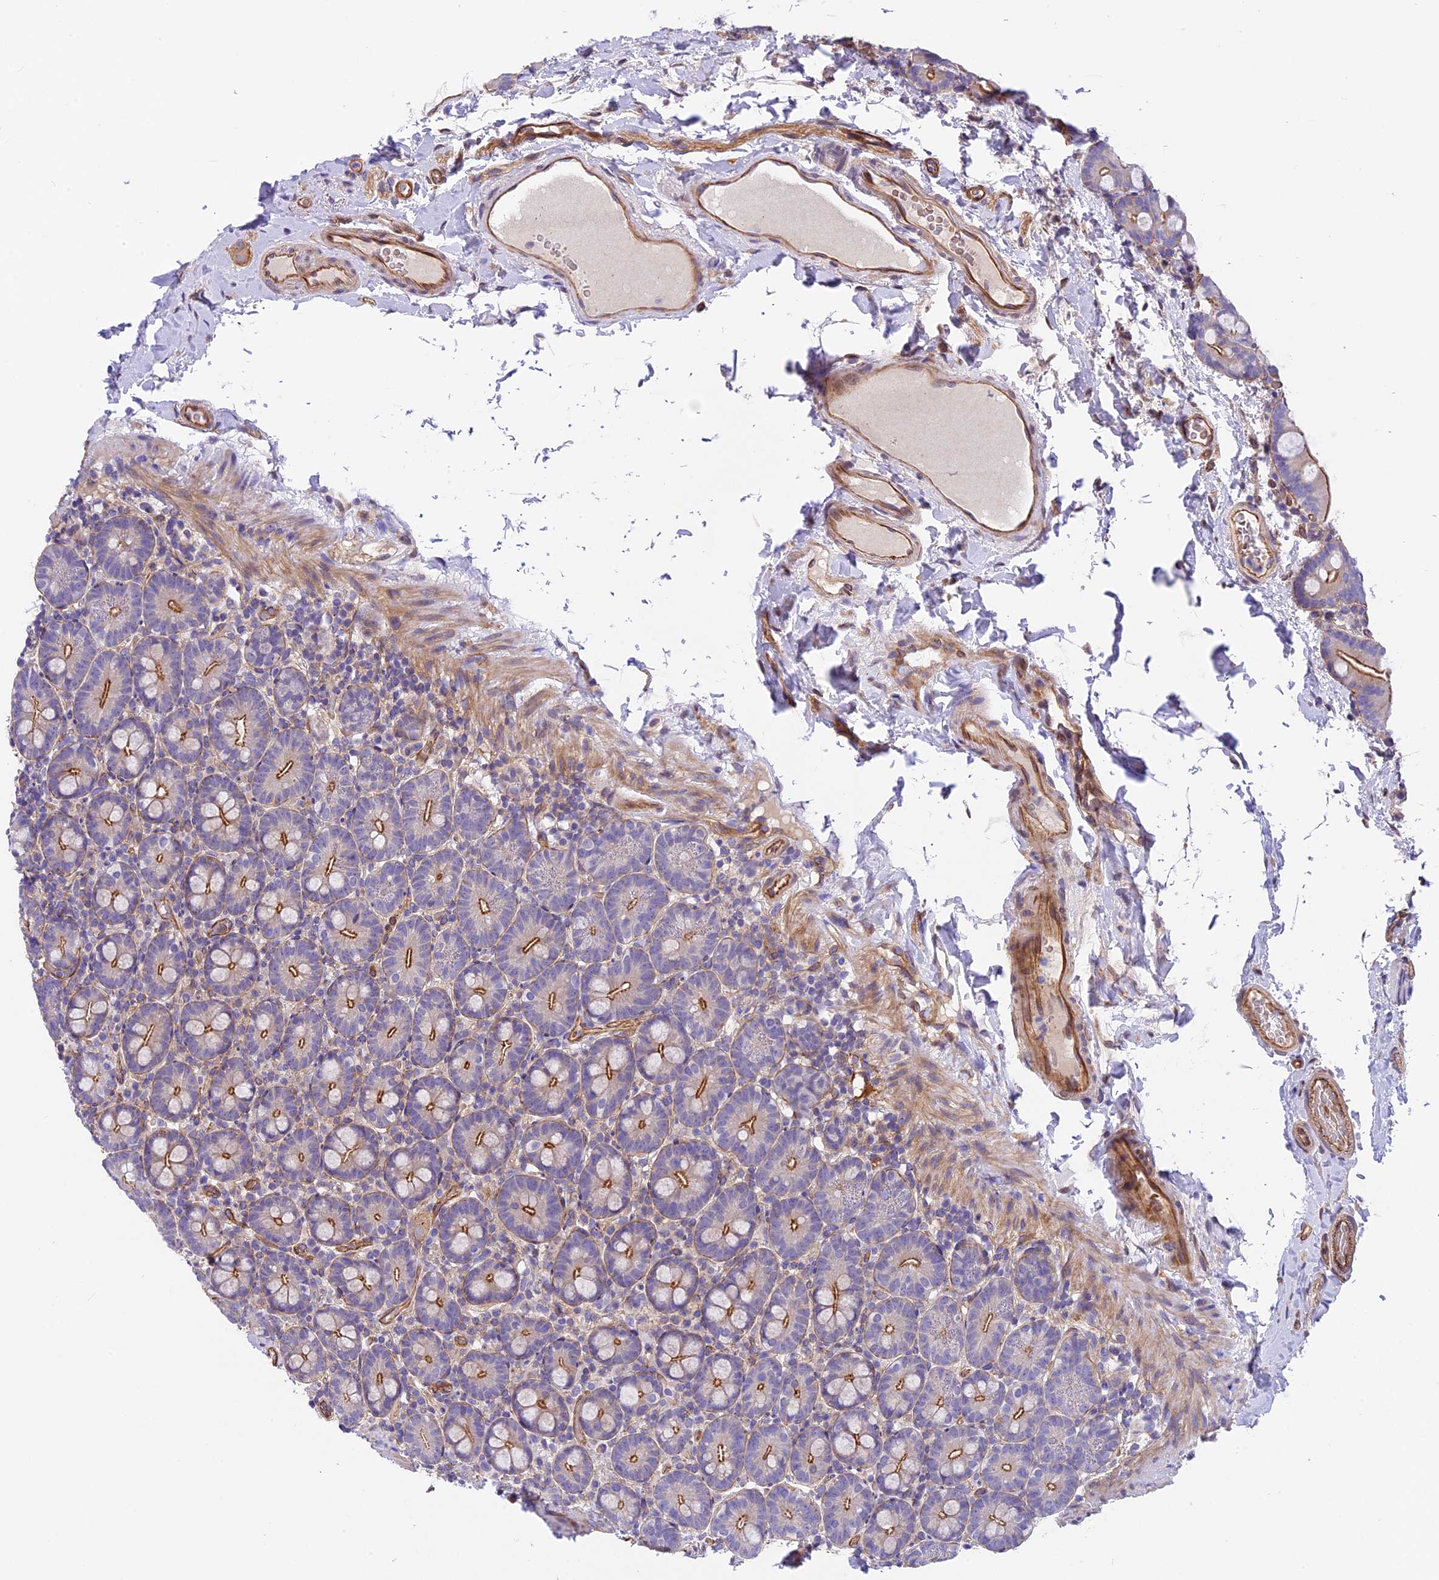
{"staining": {"intensity": "moderate", "quantity": "25%-75%", "location": "cytoplasmic/membranous"}, "tissue": "small intestine", "cell_type": "Glandular cells", "image_type": "normal", "snomed": [{"axis": "morphology", "description": "Normal tissue, NOS"}, {"axis": "topography", "description": "Small intestine"}], "caption": "This is an image of immunohistochemistry (IHC) staining of normal small intestine, which shows moderate staining in the cytoplasmic/membranous of glandular cells.", "gene": "MED20", "patient": {"sex": "female", "age": 68}}